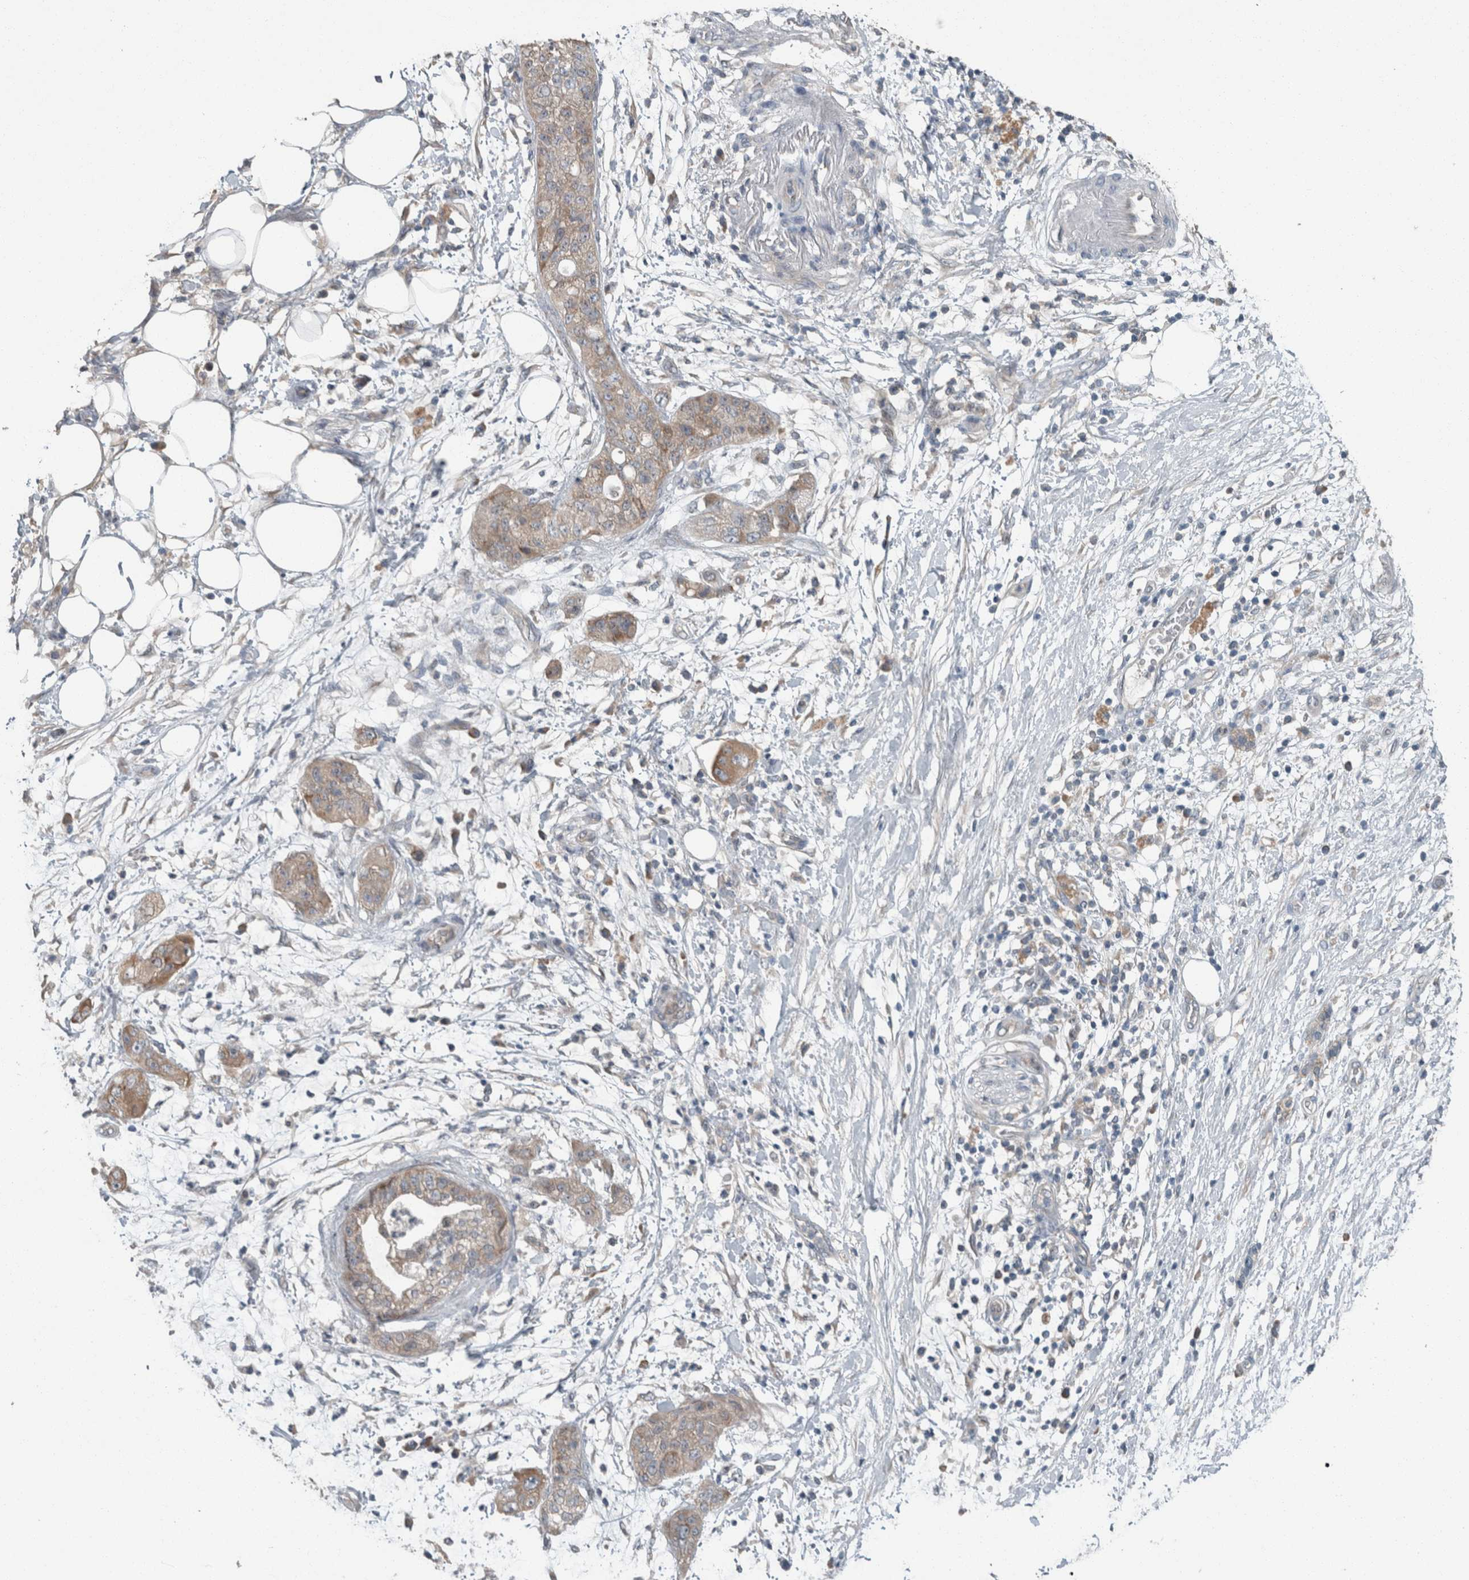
{"staining": {"intensity": "weak", "quantity": ">75%", "location": "cytoplasmic/membranous"}, "tissue": "pancreatic cancer", "cell_type": "Tumor cells", "image_type": "cancer", "snomed": [{"axis": "morphology", "description": "Adenocarcinoma, NOS"}, {"axis": "topography", "description": "Pancreas"}], "caption": "This micrograph exhibits immunohistochemistry (IHC) staining of pancreatic adenocarcinoma, with low weak cytoplasmic/membranous staining in about >75% of tumor cells.", "gene": "KNTC1", "patient": {"sex": "female", "age": 78}}